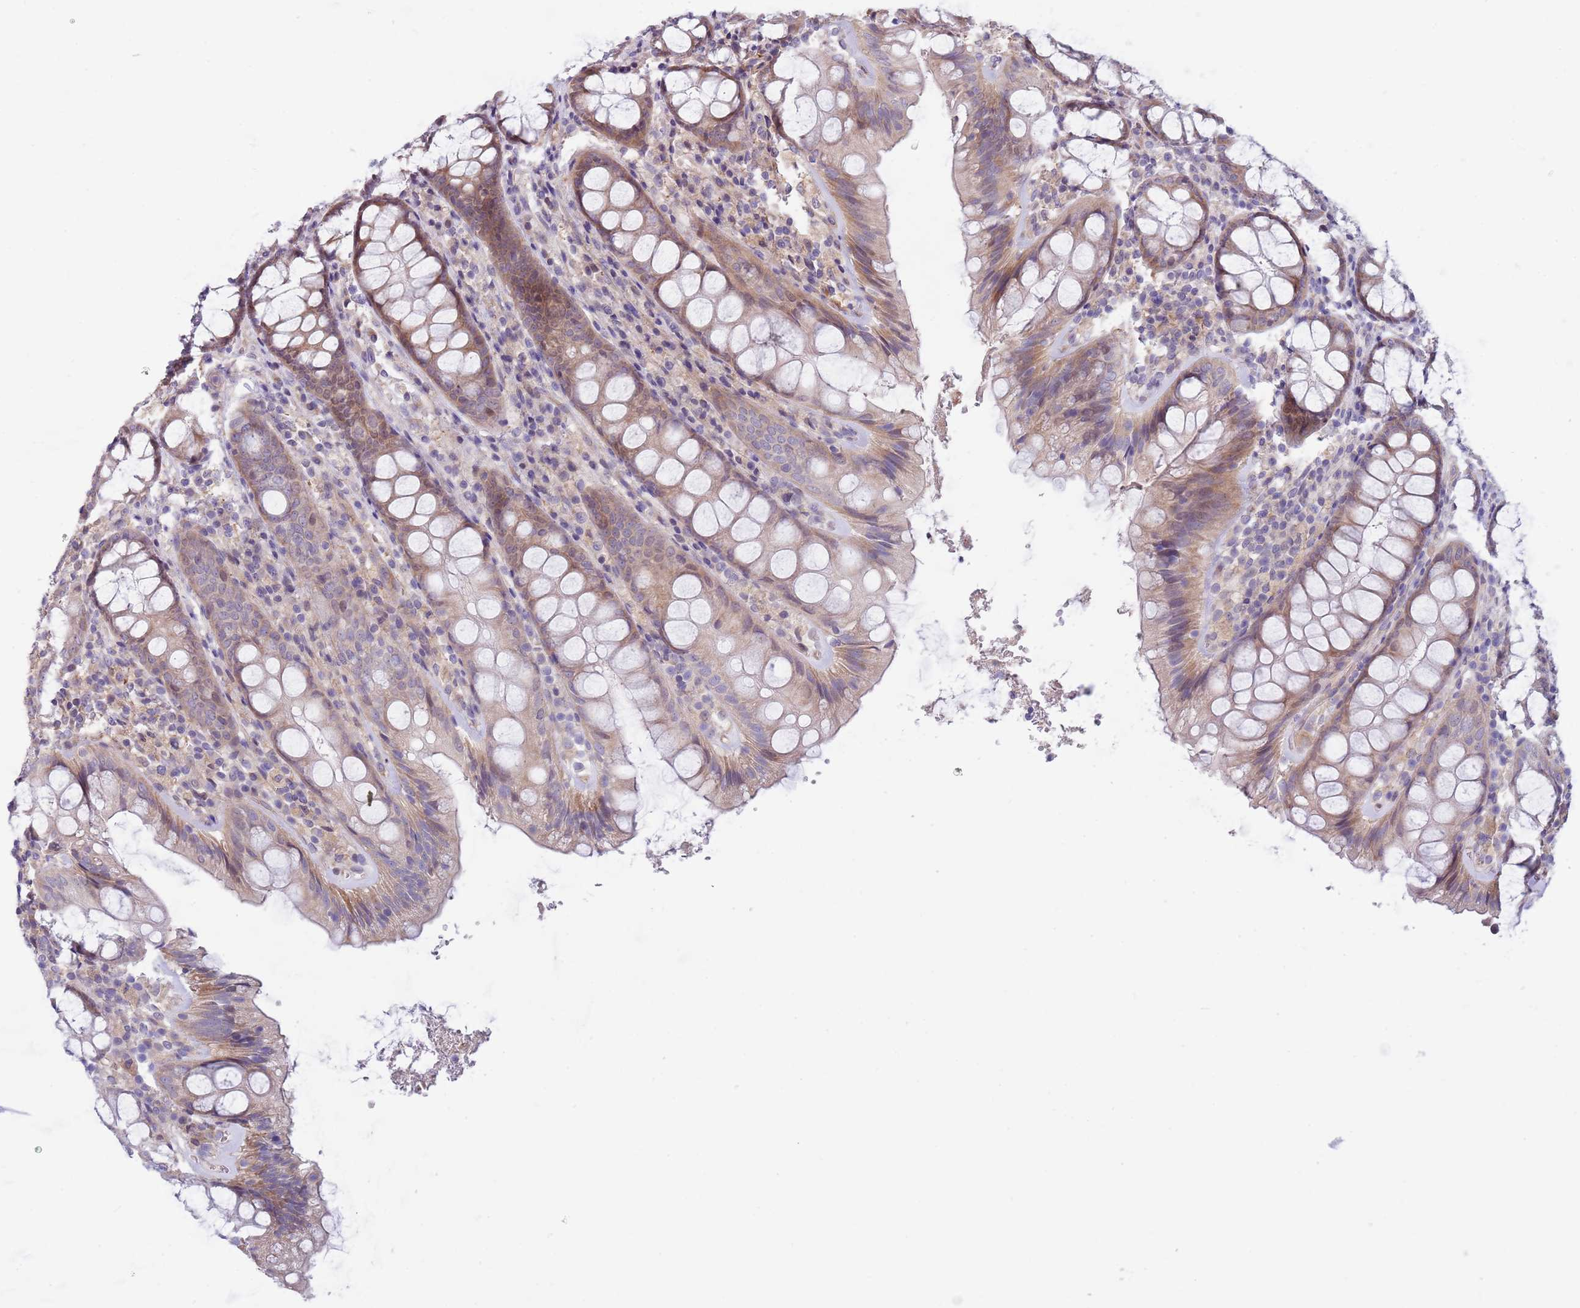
{"staining": {"intensity": "moderate", "quantity": "25%-75%", "location": "cytoplasmic/membranous"}, "tissue": "rectum", "cell_type": "Glandular cells", "image_type": "normal", "snomed": [{"axis": "morphology", "description": "Normal tissue, NOS"}, {"axis": "topography", "description": "Rectum"}], "caption": "A photomicrograph of human rectum stained for a protein reveals moderate cytoplasmic/membranous brown staining in glandular cells.", "gene": "CABYR", "patient": {"sex": "male", "age": 83}}